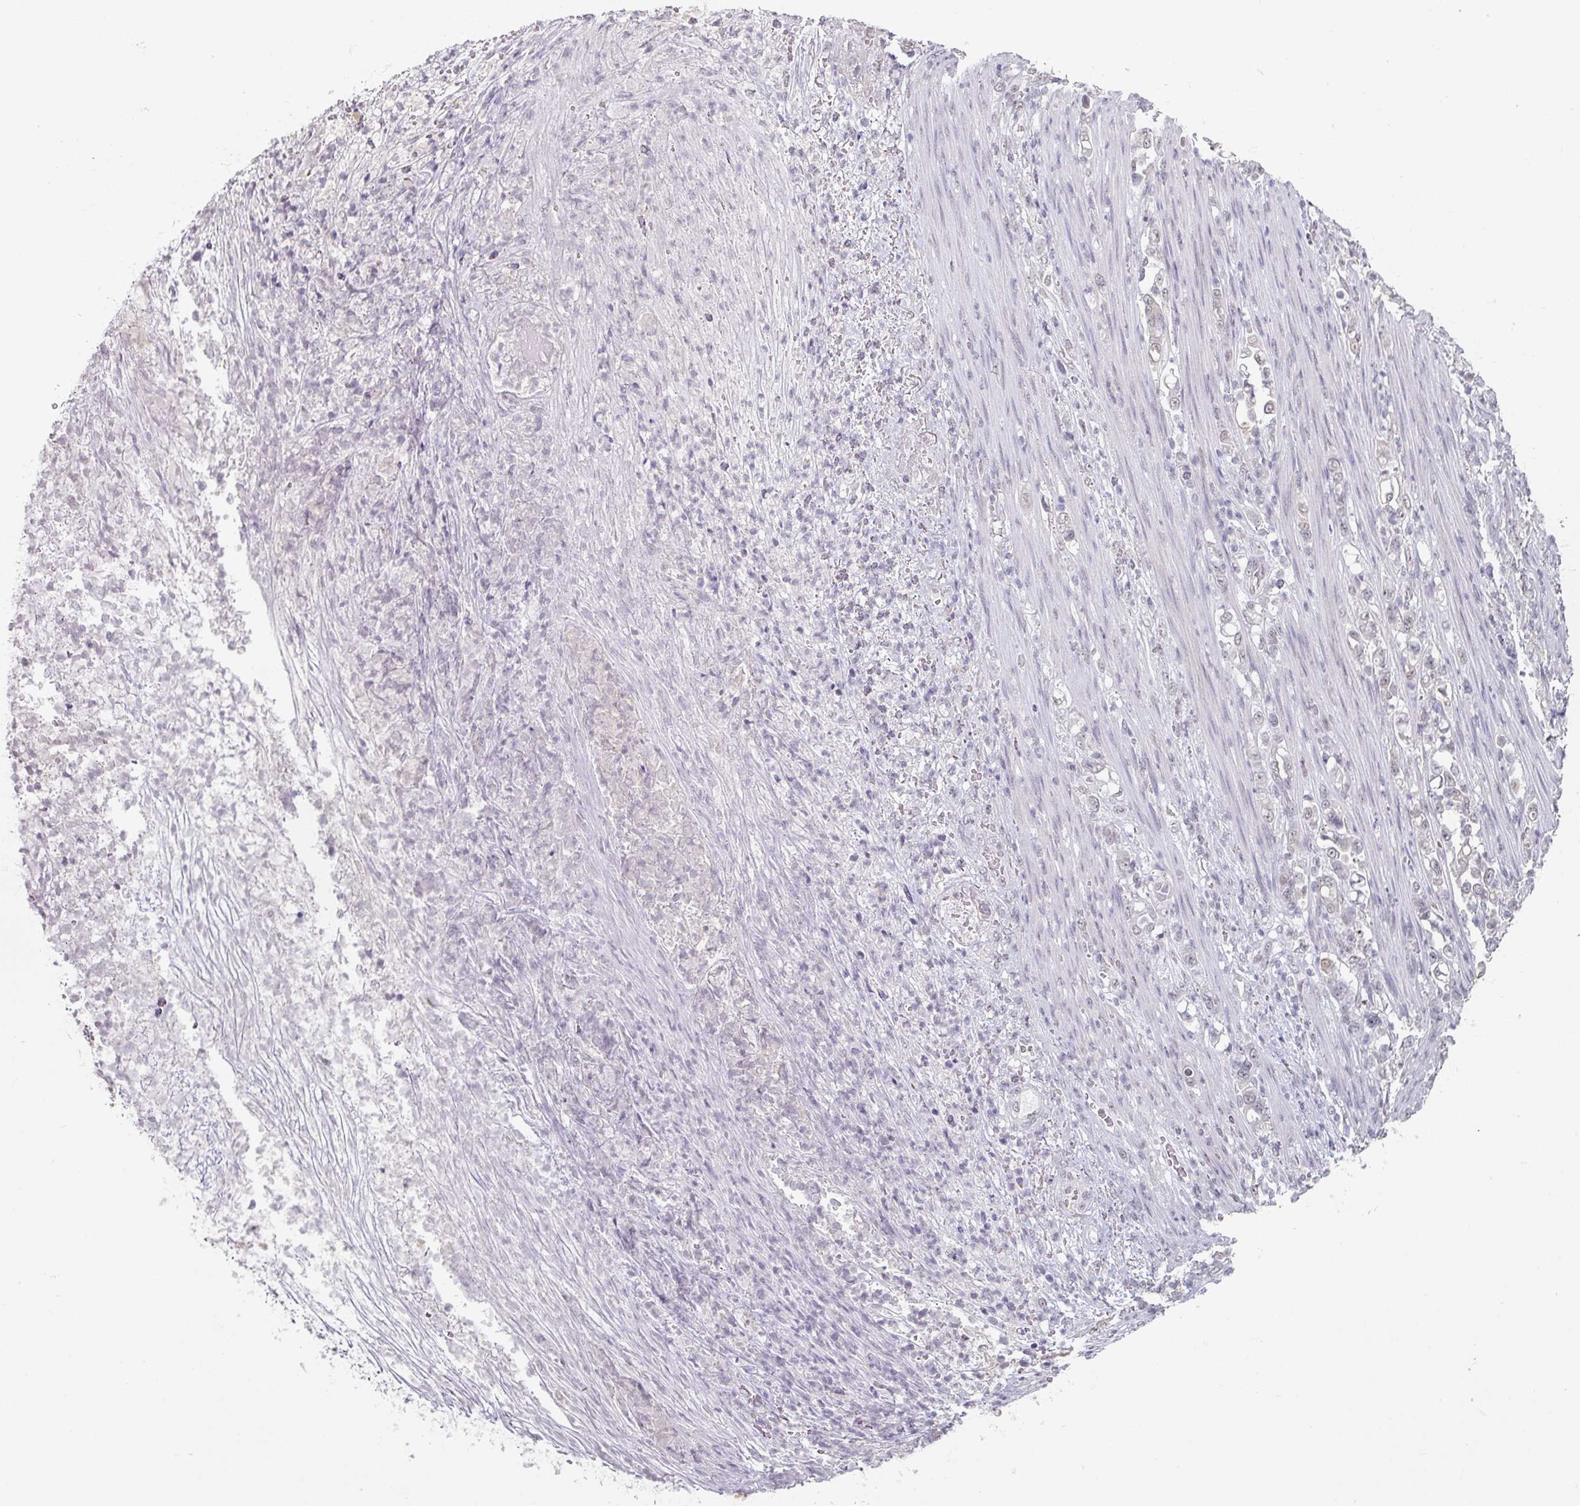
{"staining": {"intensity": "negative", "quantity": "none", "location": "none"}, "tissue": "stomach cancer", "cell_type": "Tumor cells", "image_type": "cancer", "snomed": [{"axis": "morphology", "description": "Normal tissue, NOS"}, {"axis": "morphology", "description": "Adenocarcinoma, NOS"}, {"axis": "topography", "description": "Stomach"}], "caption": "There is no significant expression in tumor cells of adenocarcinoma (stomach).", "gene": "SPRR1A", "patient": {"sex": "female", "age": 79}}